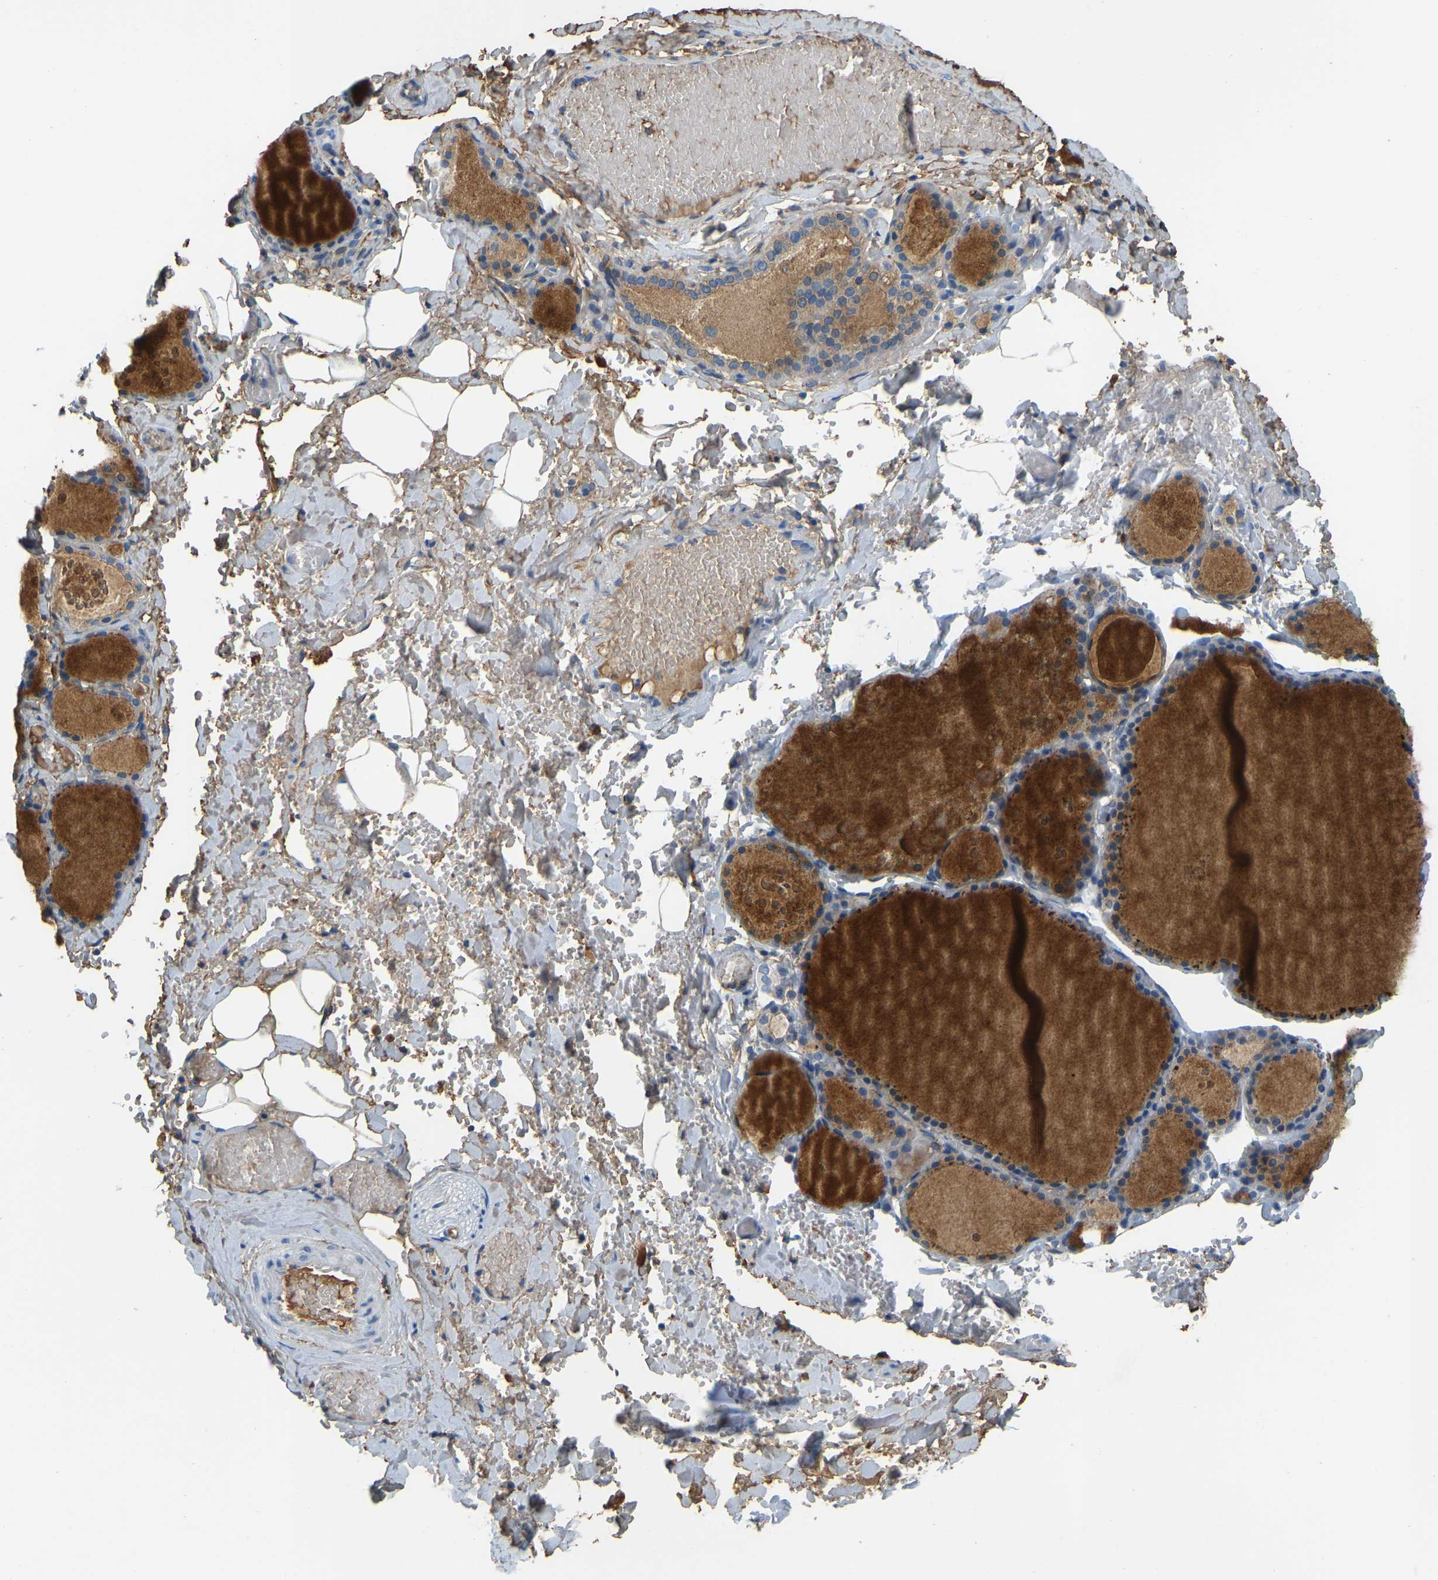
{"staining": {"intensity": "weak", "quantity": "<25%", "location": "cytoplasmic/membranous"}, "tissue": "thyroid gland", "cell_type": "Glandular cells", "image_type": "normal", "snomed": [{"axis": "morphology", "description": "Normal tissue, NOS"}, {"axis": "topography", "description": "Thyroid gland"}], "caption": "Thyroid gland stained for a protein using IHC shows no positivity glandular cells.", "gene": "THBS4", "patient": {"sex": "male", "age": 56}}